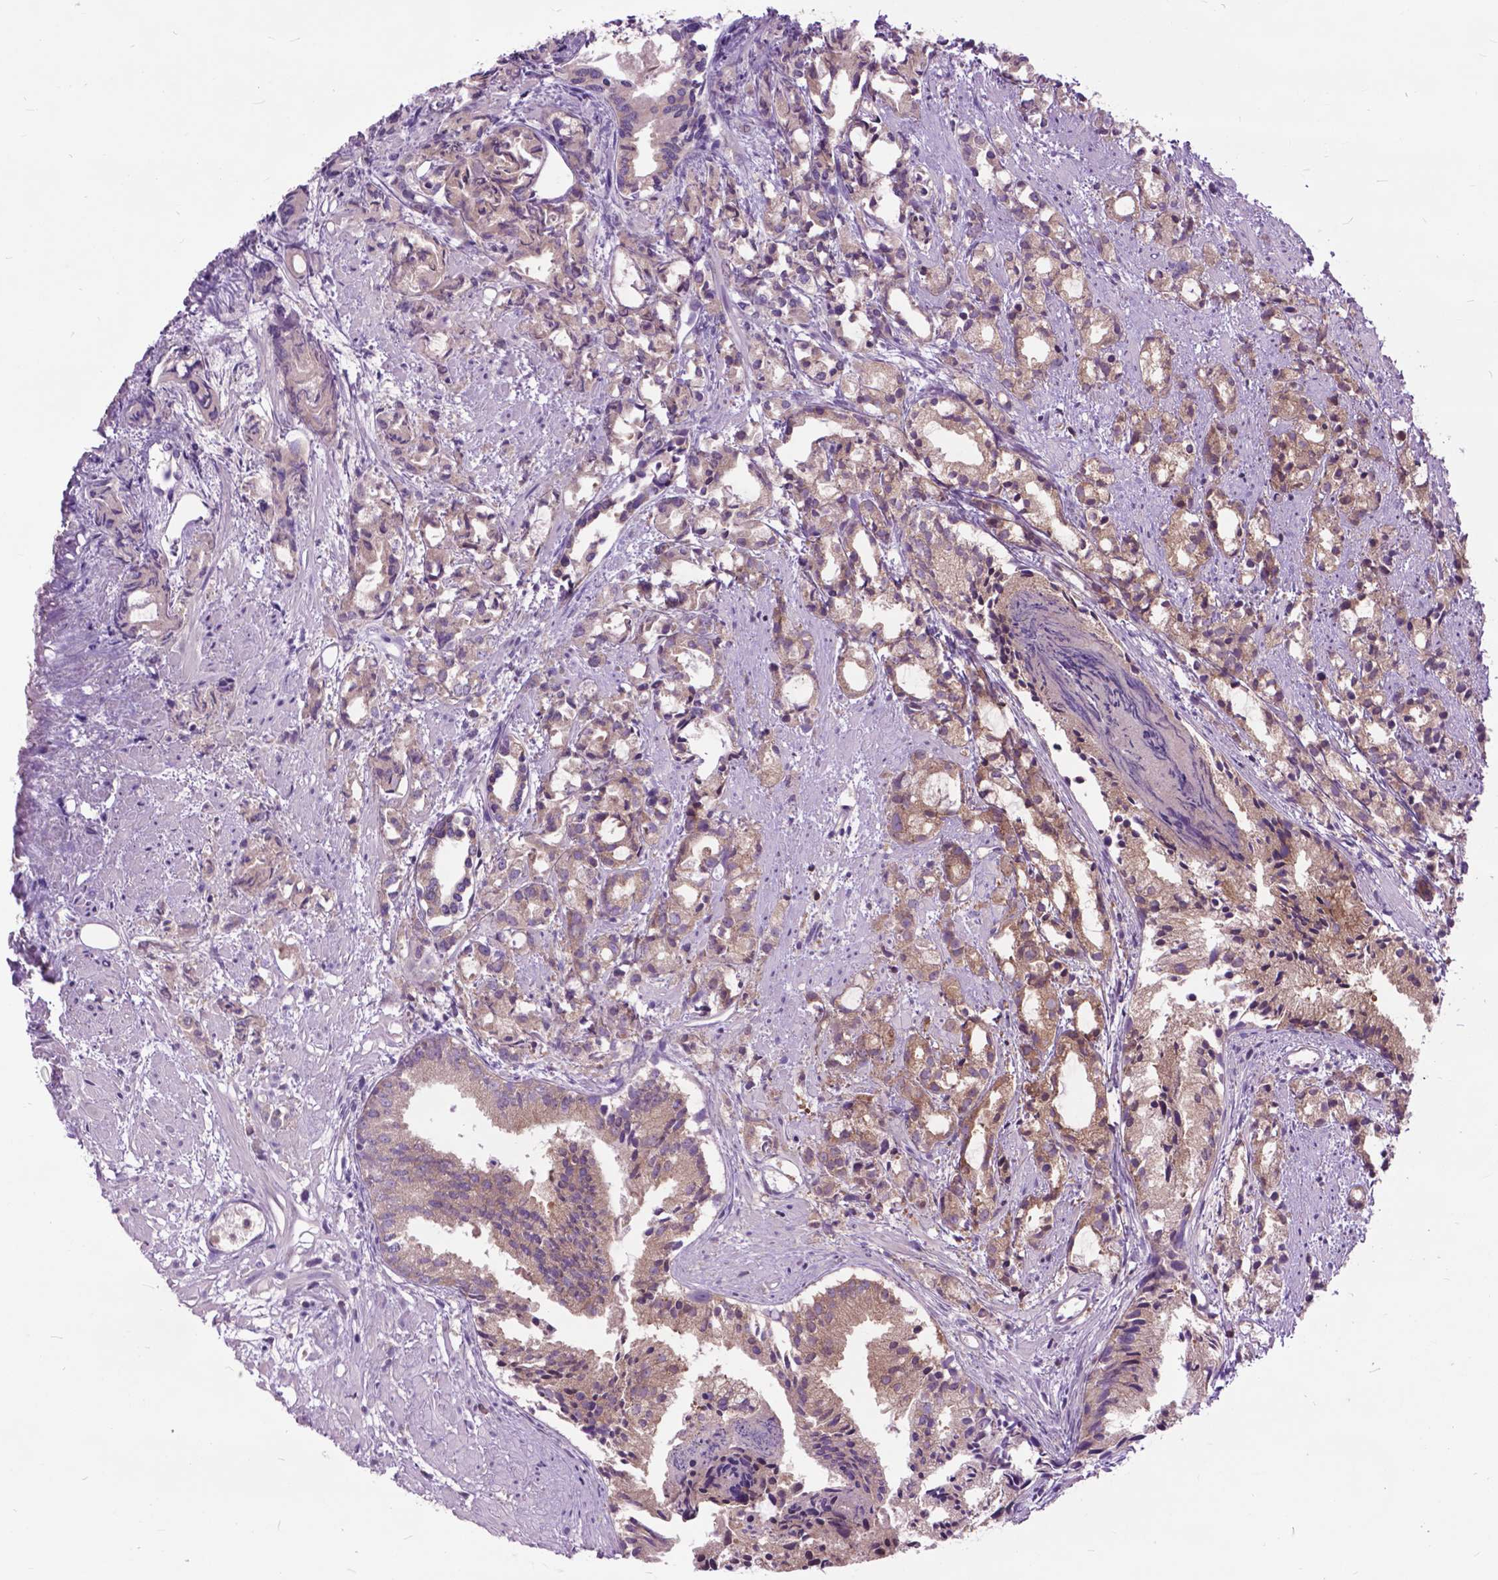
{"staining": {"intensity": "weak", "quantity": "25%-75%", "location": "cytoplasmic/membranous"}, "tissue": "prostate cancer", "cell_type": "Tumor cells", "image_type": "cancer", "snomed": [{"axis": "morphology", "description": "Adenocarcinoma, High grade"}, {"axis": "topography", "description": "Prostate"}], "caption": "About 25%-75% of tumor cells in prostate cancer demonstrate weak cytoplasmic/membranous protein staining as visualized by brown immunohistochemical staining.", "gene": "ARAF", "patient": {"sex": "male", "age": 79}}